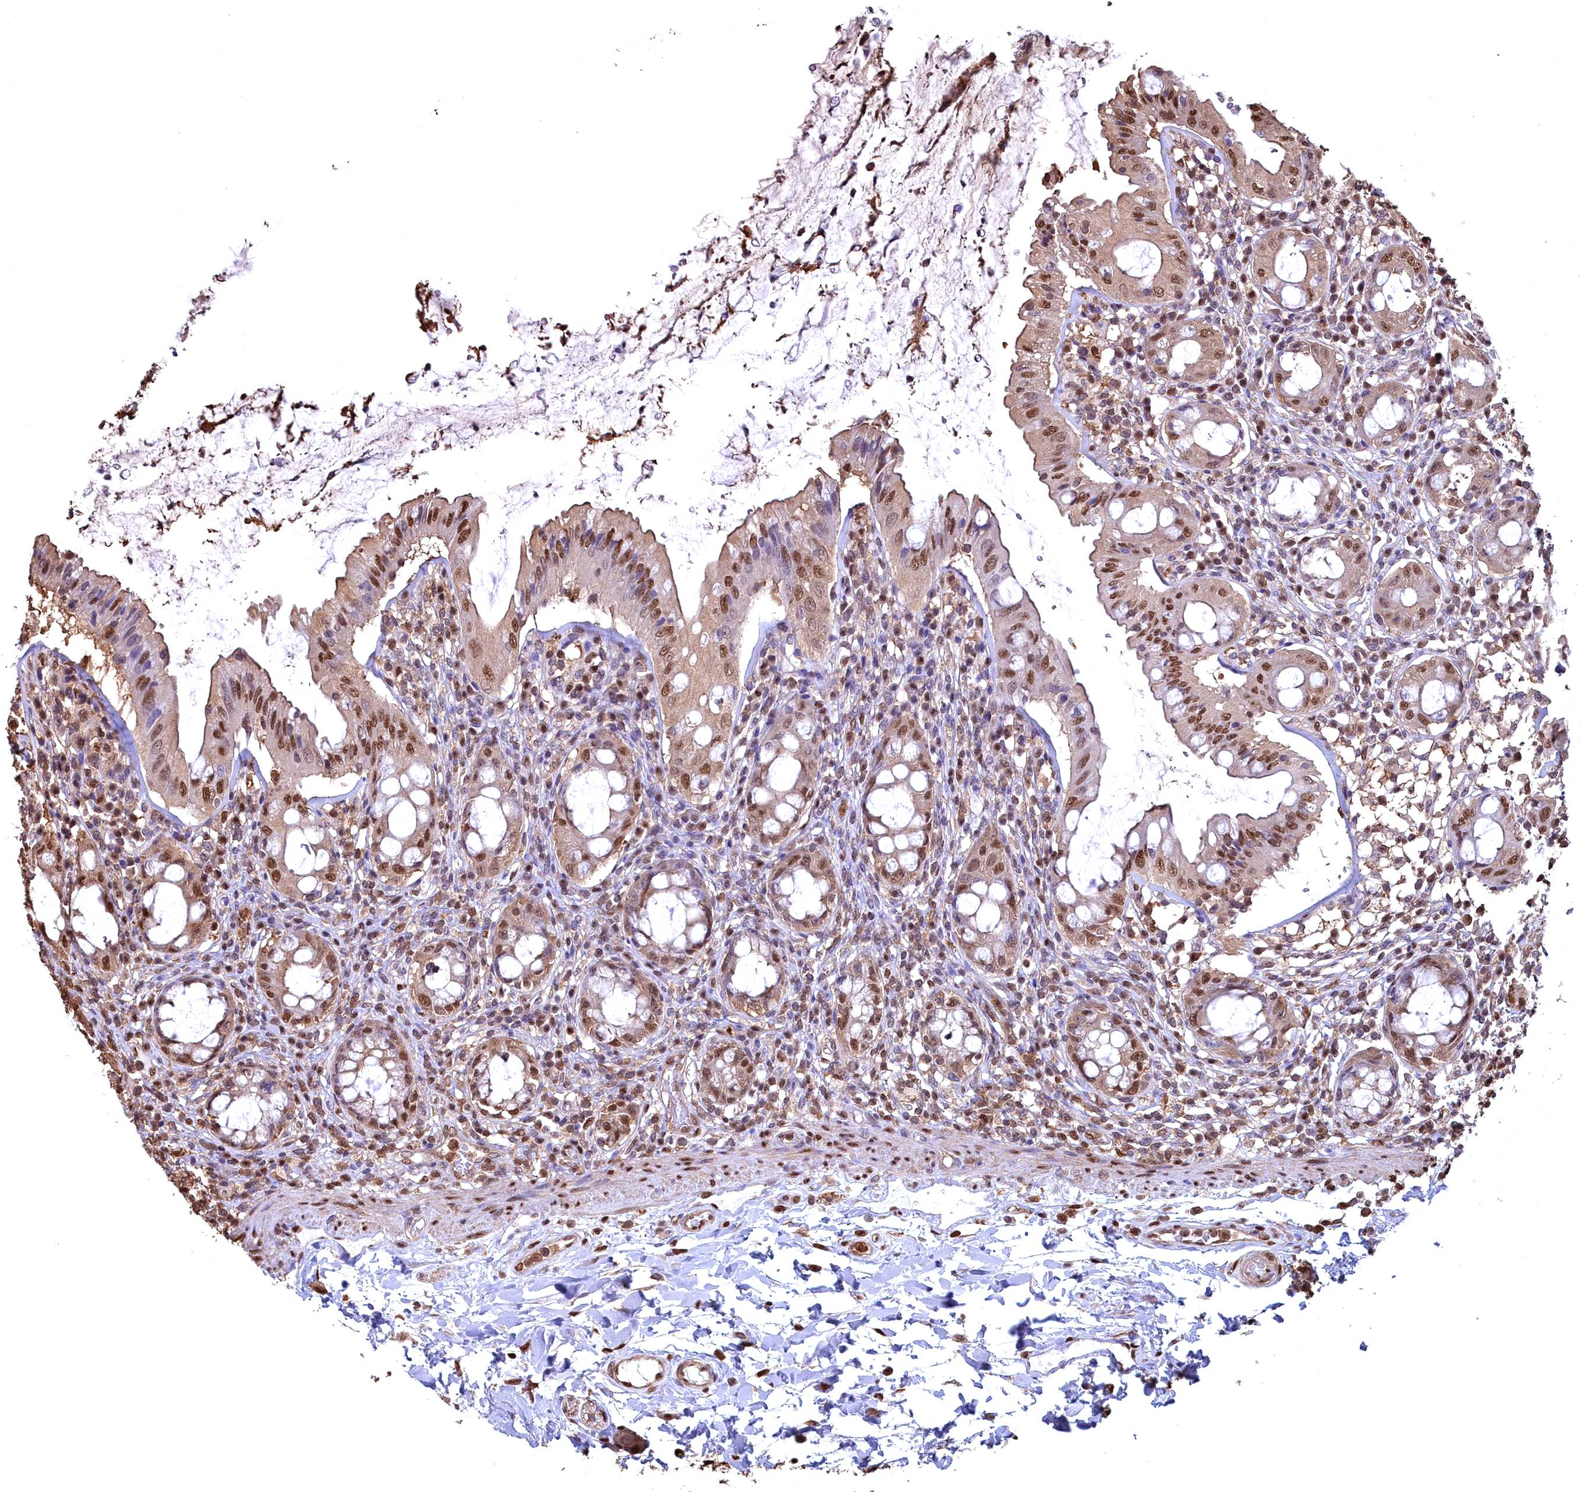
{"staining": {"intensity": "moderate", "quantity": "25%-75%", "location": "cytoplasmic/membranous,nuclear"}, "tissue": "rectum", "cell_type": "Glandular cells", "image_type": "normal", "snomed": [{"axis": "morphology", "description": "Normal tissue, NOS"}, {"axis": "topography", "description": "Rectum"}], "caption": "Human rectum stained with a brown dye shows moderate cytoplasmic/membranous,nuclear positive expression in about 25%-75% of glandular cells.", "gene": "GAPDH", "patient": {"sex": "female", "age": 57}}